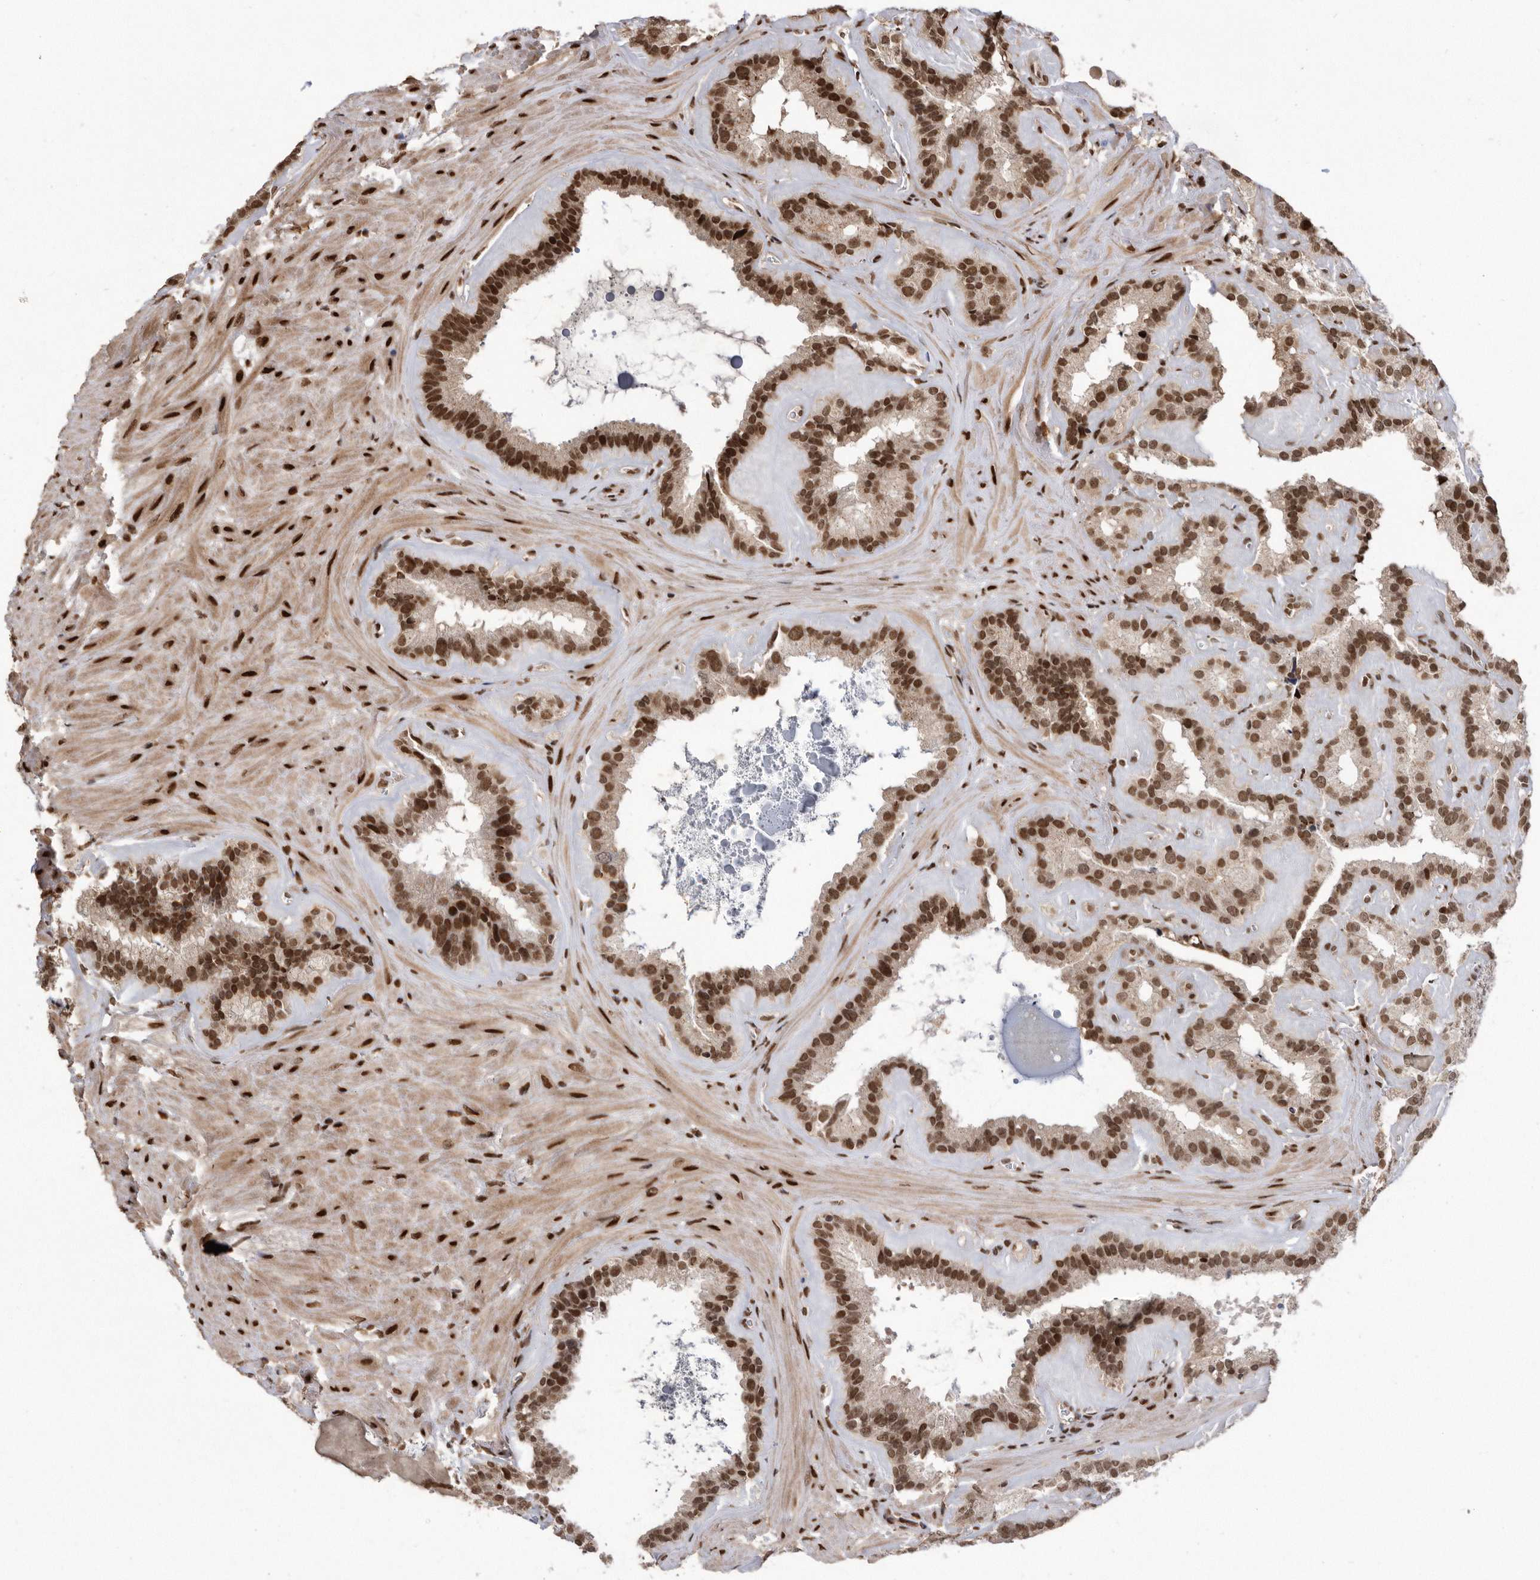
{"staining": {"intensity": "strong", "quantity": ">75%", "location": "nuclear"}, "tissue": "seminal vesicle", "cell_type": "Glandular cells", "image_type": "normal", "snomed": [{"axis": "morphology", "description": "Normal tissue, NOS"}, {"axis": "topography", "description": "Prostate"}, {"axis": "topography", "description": "Seminal veicle"}], "caption": "A high amount of strong nuclear staining is seen in approximately >75% of glandular cells in unremarkable seminal vesicle. Using DAB (3,3'-diaminobenzidine) (brown) and hematoxylin (blue) stains, captured at high magnification using brightfield microscopy.", "gene": "TDRD3", "patient": {"sex": "male", "age": 59}}